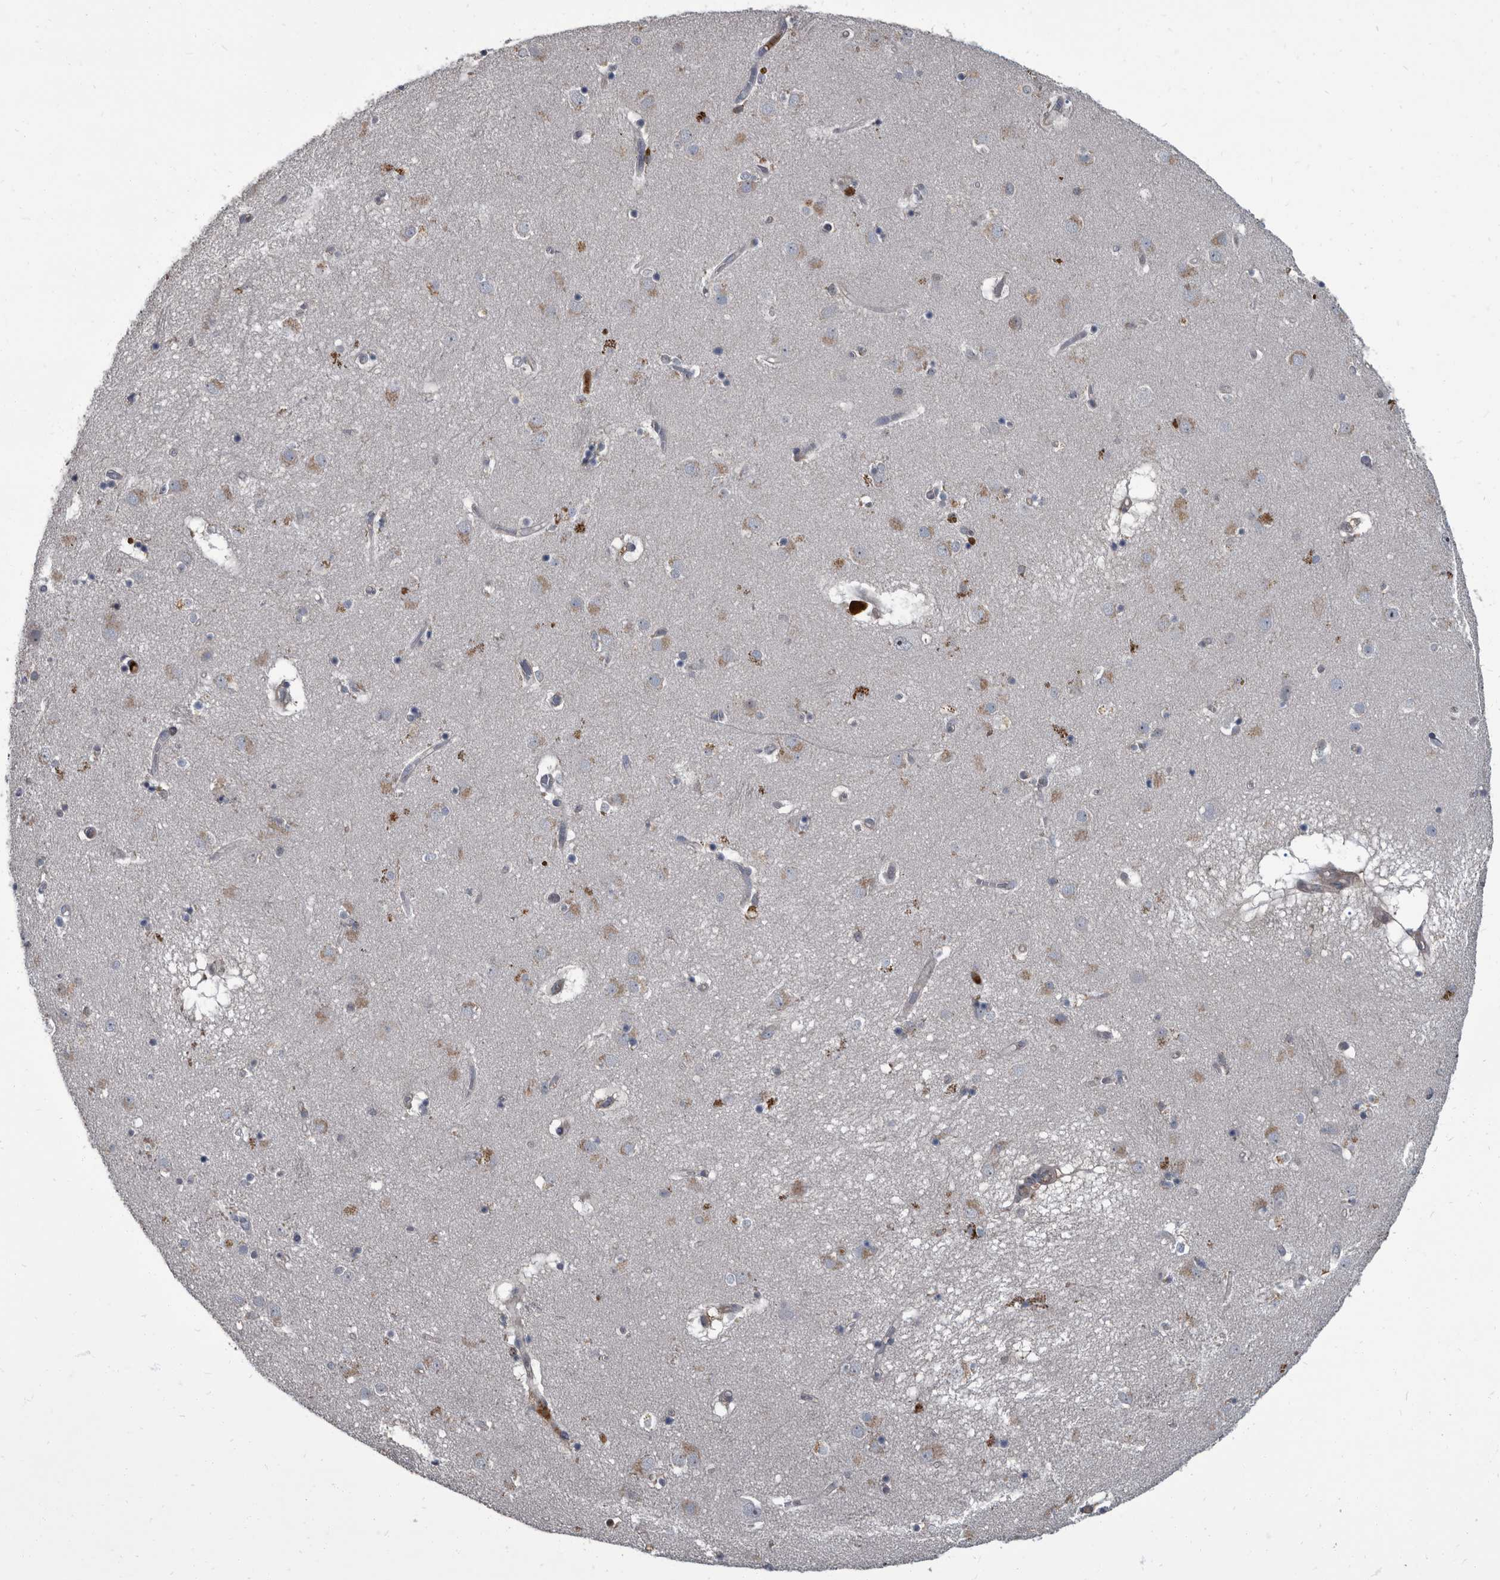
{"staining": {"intensity": "weak", "quantity": "<25%", "location": "cytoplasmic/membranous"}, "tissue": "caudate", "cell_type": "Glial cells", "image_type": "normal", "snomed": [{"axis": "morphology", "description": "Normal tissue, NOS"}, {"axis": "topography", "description": "Lateral ventricle wall"}], "caption": "Immunohistochemical staining of benign caudate exhibits no significant expression in glial cells.", "gene": "CDV3", "patient": {"sex": "male", "age": 70}}